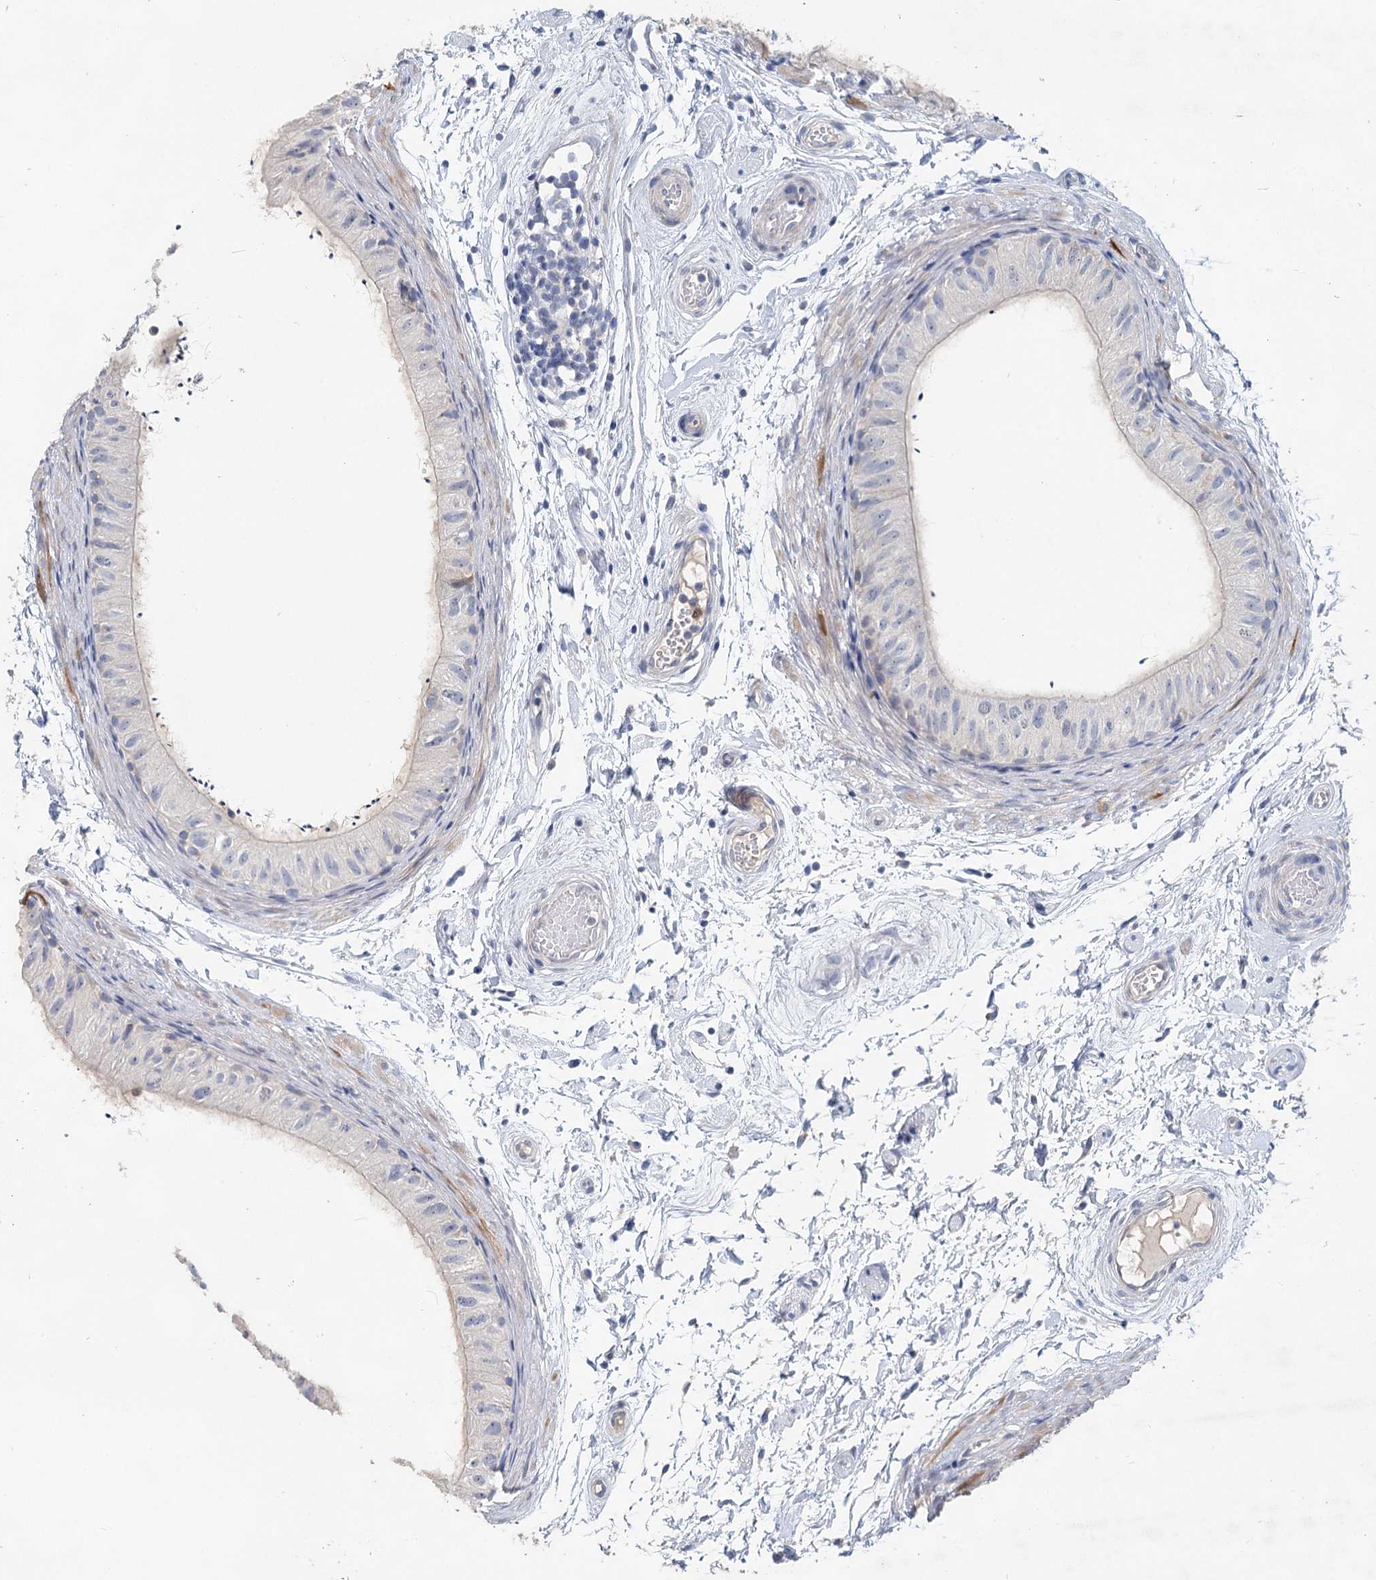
{"staining": {"intensity": "negative", "quantity": "none", "location": "none"}, "tissue": "epididymis", "cell_type": "Glandular cells", "image_type": "normal", "snomed": [{"axis": "morphology", "description": "Normal tissue, NOS"}, {"axis": "topography", "description": "Epididymis"}], "caption": "Immunohistochemical staining of normal epididymis exhibits no significant expression in glandular cells.", "gene": "MYL6B", "patient": {"sex": "male", "age": 50}}